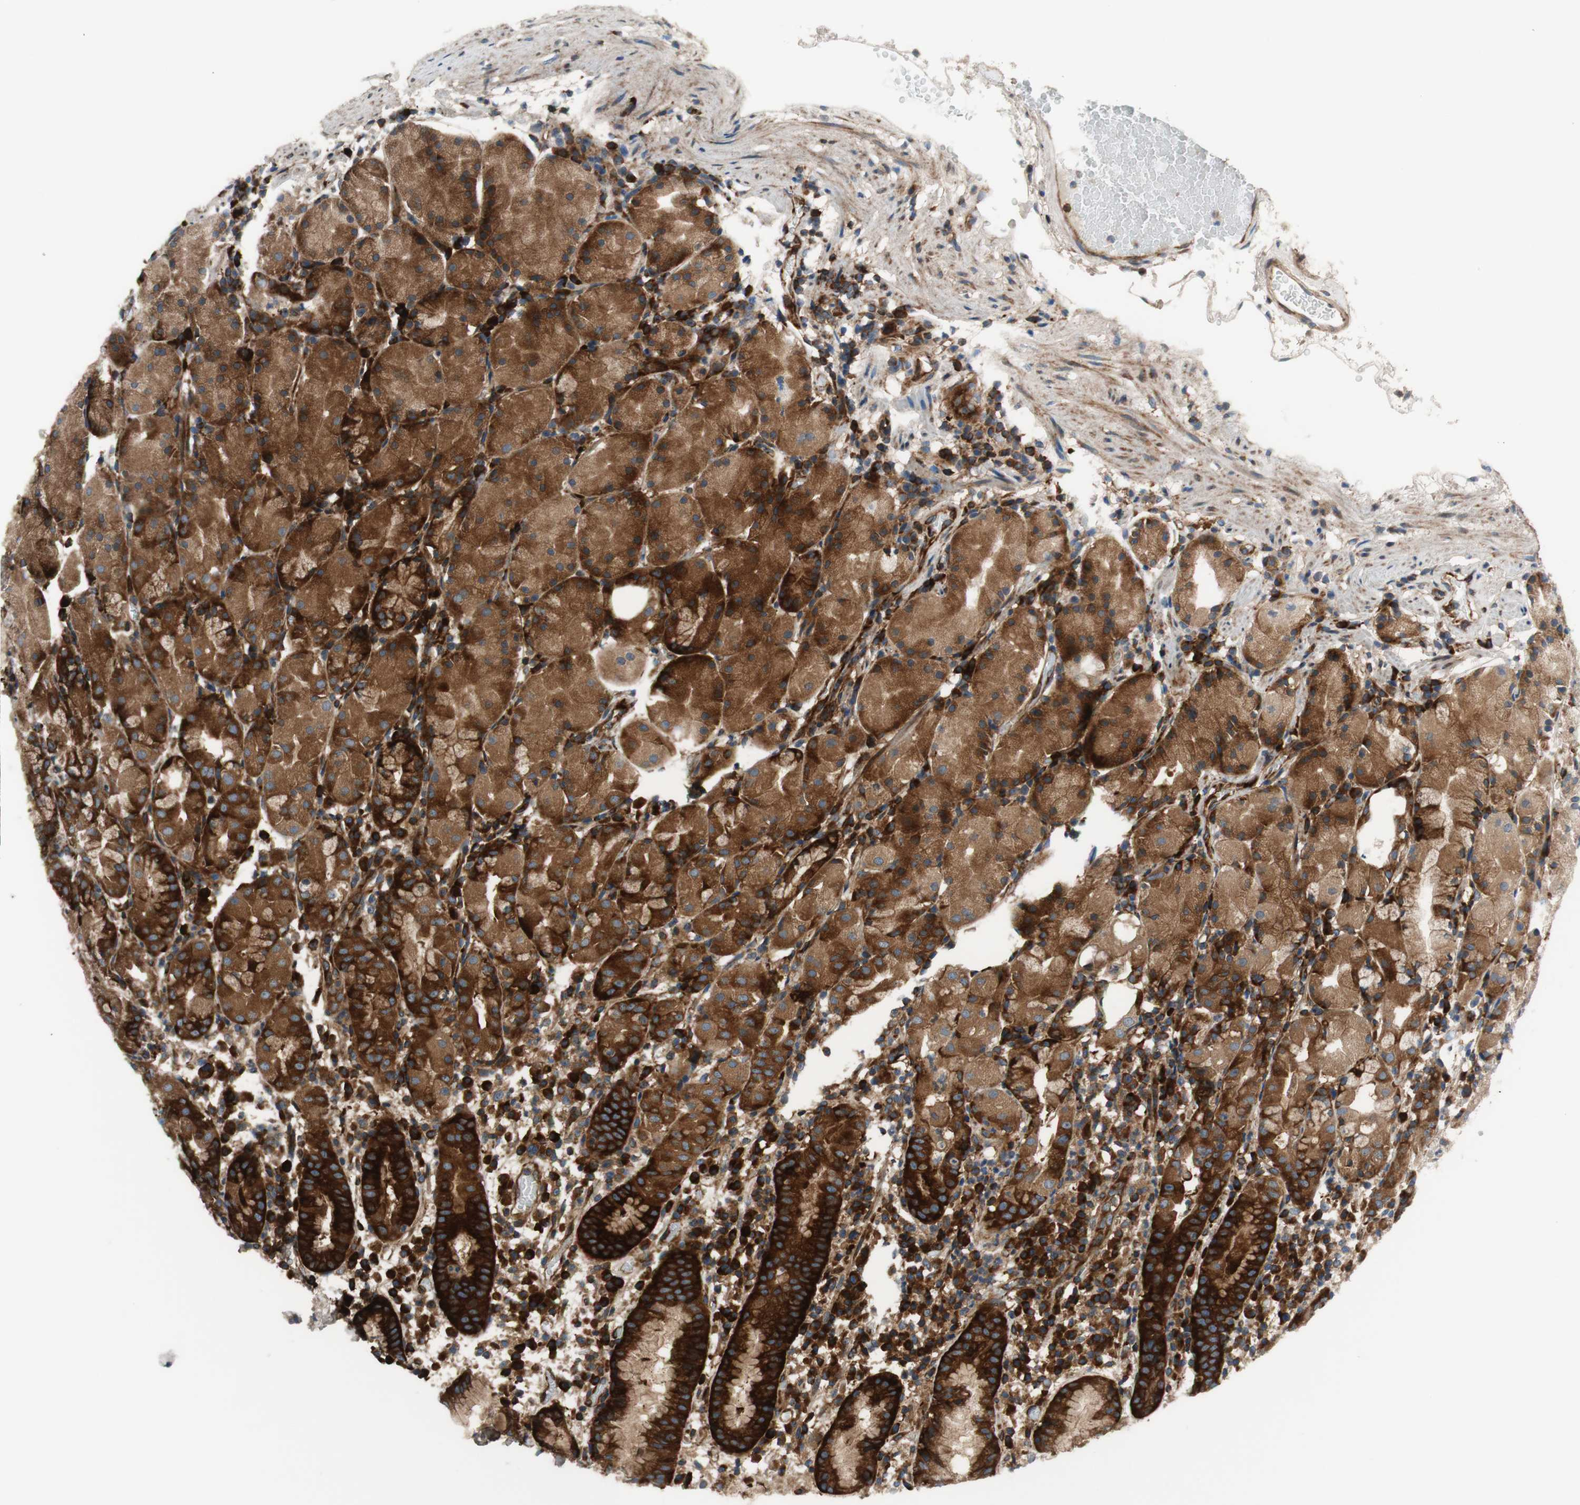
{"staining": {"intensity": "strong", "quantity": ">75%", "location": "cytoplasmic/membranous"}, "tissue": "stomach", "cell_type": "Glandular cells", "image_type": "normal", "snomed": [{"axis": "morphology", "description": "Normal tissue, NOS"}, {"axis": "topography", "description": "Stomach"}, {"axis": "topography", "description": "Stomach, lower"}], "caption": "Immunohistochemical staining of unremarkable stomach exhibits strong cytoplasmic/membranous protein positivity in approximately >75% of glandular cells.", "gene": "CCN4", "patient": {"sex": "female", "age": 75}}